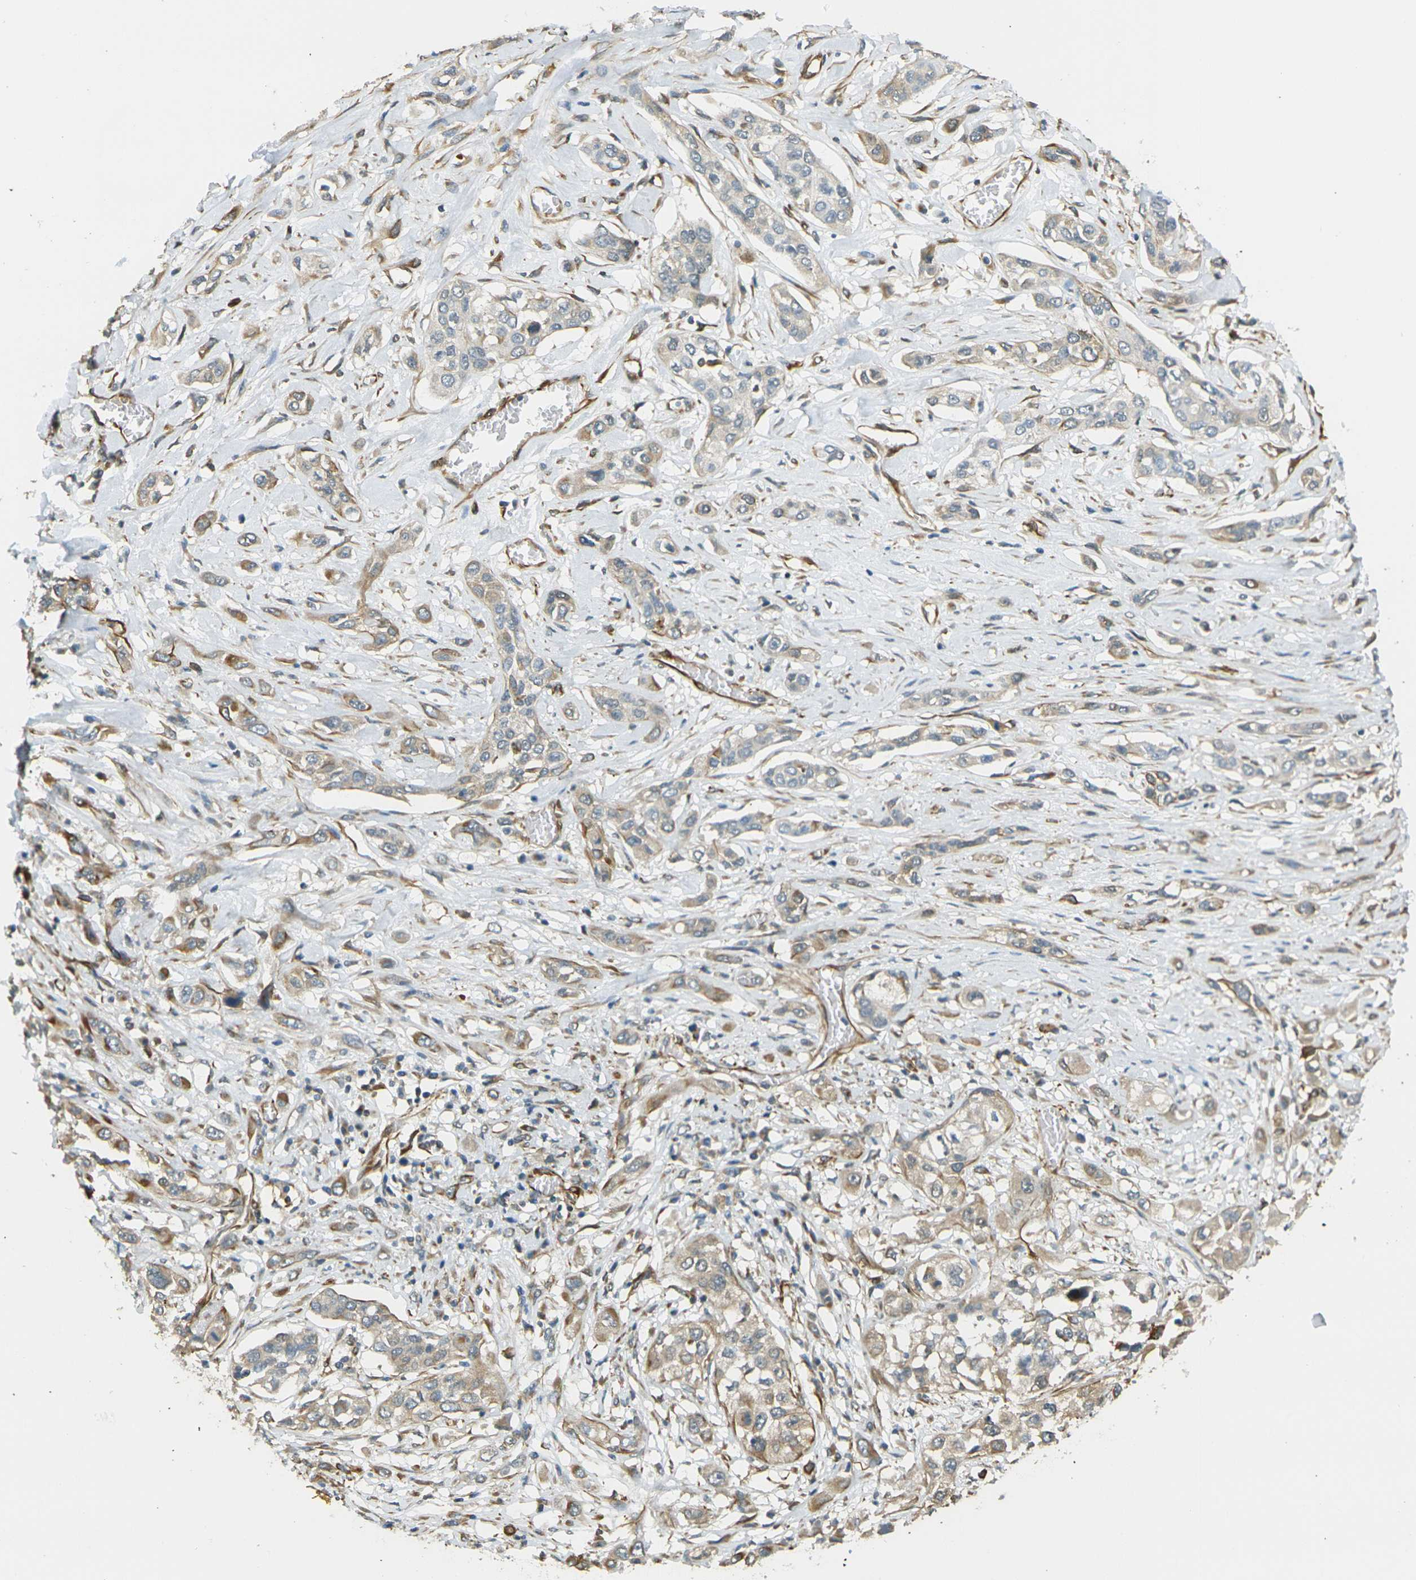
{"staining": {"intensity": "weak", "quantity": "25%-75%", "location": "cytoplasmic/membranous"}, "tissue": "lung cancer", "cell_type": "Tumor cells", "image_type": "cancer", "snomed": [{"axis": "morphology", "description": "Squamous cell carcinoma, NOS"}, {"axis": "topography", "description": "Lung"}], "caption": "The image shows a brown stain indicating the presence of a protein in the cytoplasmic/membranous of tumor cells in squamous cell carcinoma (lung). Nuclei are stained in blue.", "gene": "CYTH3", "patient": {"sex": "male", "age": 71}}